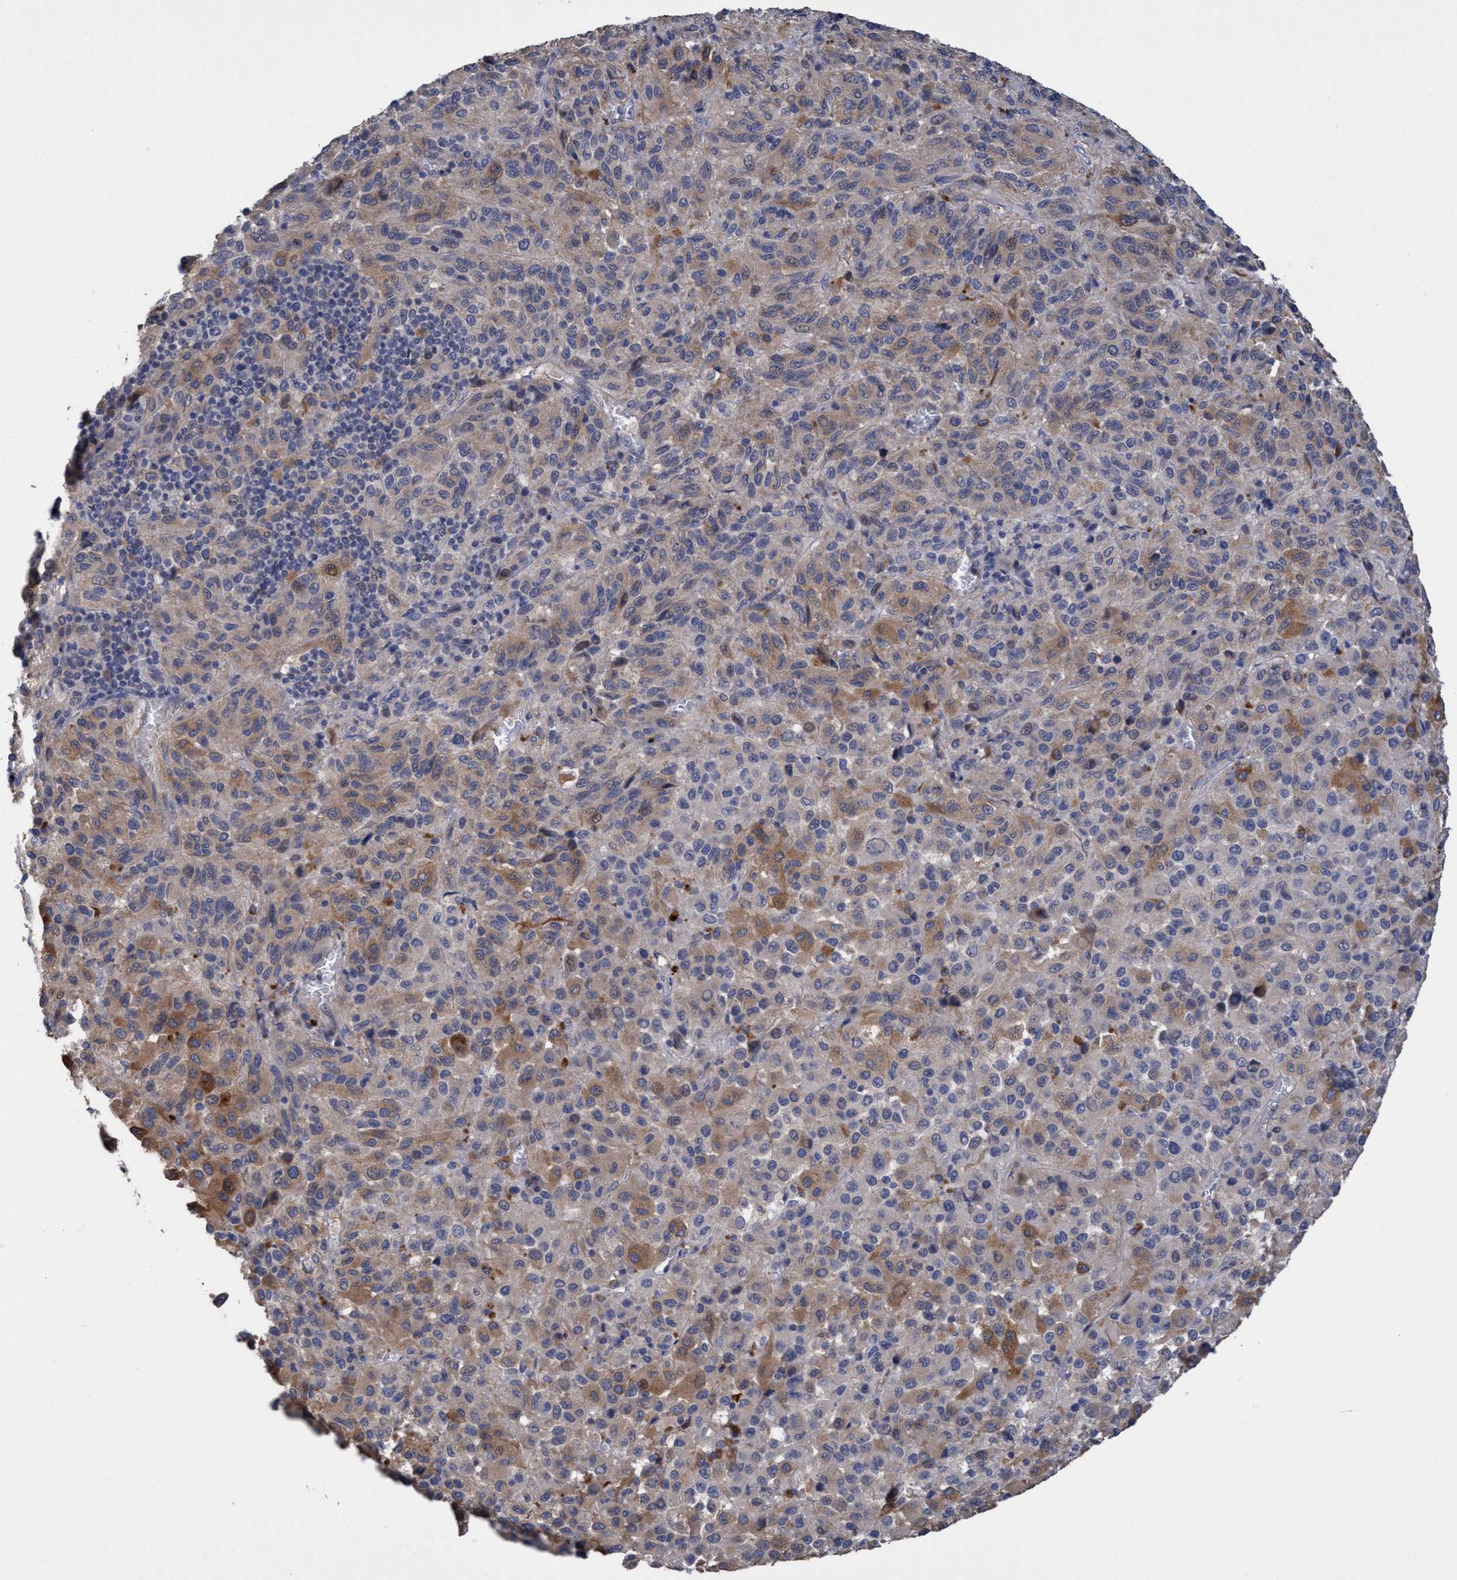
{"staining": {"intensity": "weak", "quantity": ">75%", "location": "cytoplasmic/membranous"}, "tissue": "melanoma", "cell_type": "Tumor cells", "image_type": "cancer", "snomed": [{"axis": "morphology", "description": "Malignant melanoma, Metastatic site"}, {"axis": "topography", "description": "Lung"}], "caption": "Melanoma was stained to show a protein in brown. There is low levels of weak cytoplasmic/membranous expression in about >75% of tumor cells.", "gene": "SEMA4D", "patient": {"sex": "male", "age": 64}}